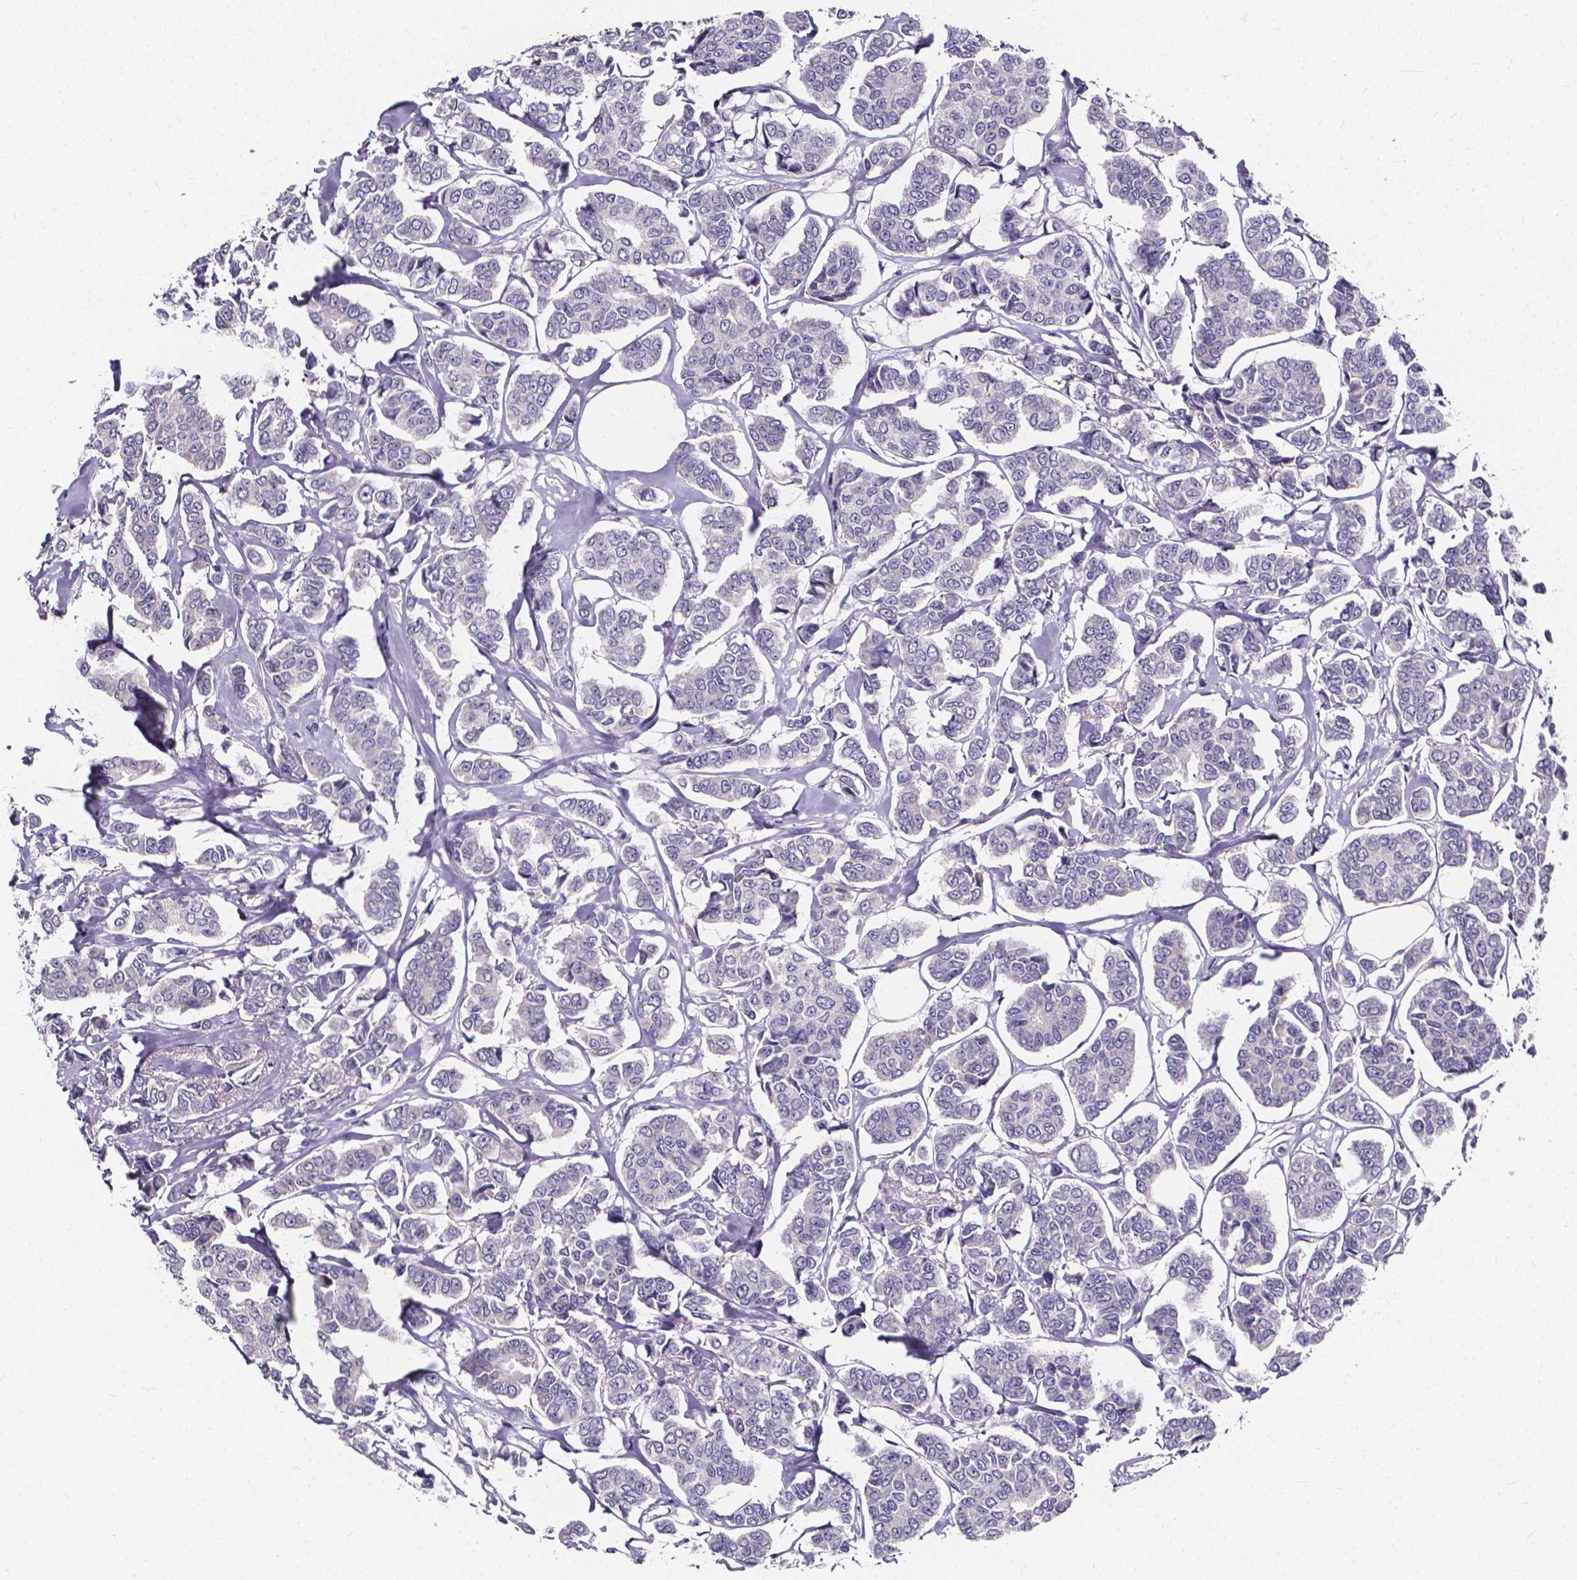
{"staining": {"intensity": "negative", "quantity": "none", "location": "none"}, "tissue": "breast cancer", "cell_type": "Tumor cells", "image_type": "cancer", "snomed": [{"axis": "morphology", "description": "Duct carcinoma"}, {"axis": "topography", "description": "Breast"}], "caption": "The IHC image has no significant expression in tumor cells of breast cancer tissue.", "gene": "THEMIS", "patient": {"sex": "female", "age": 94}}